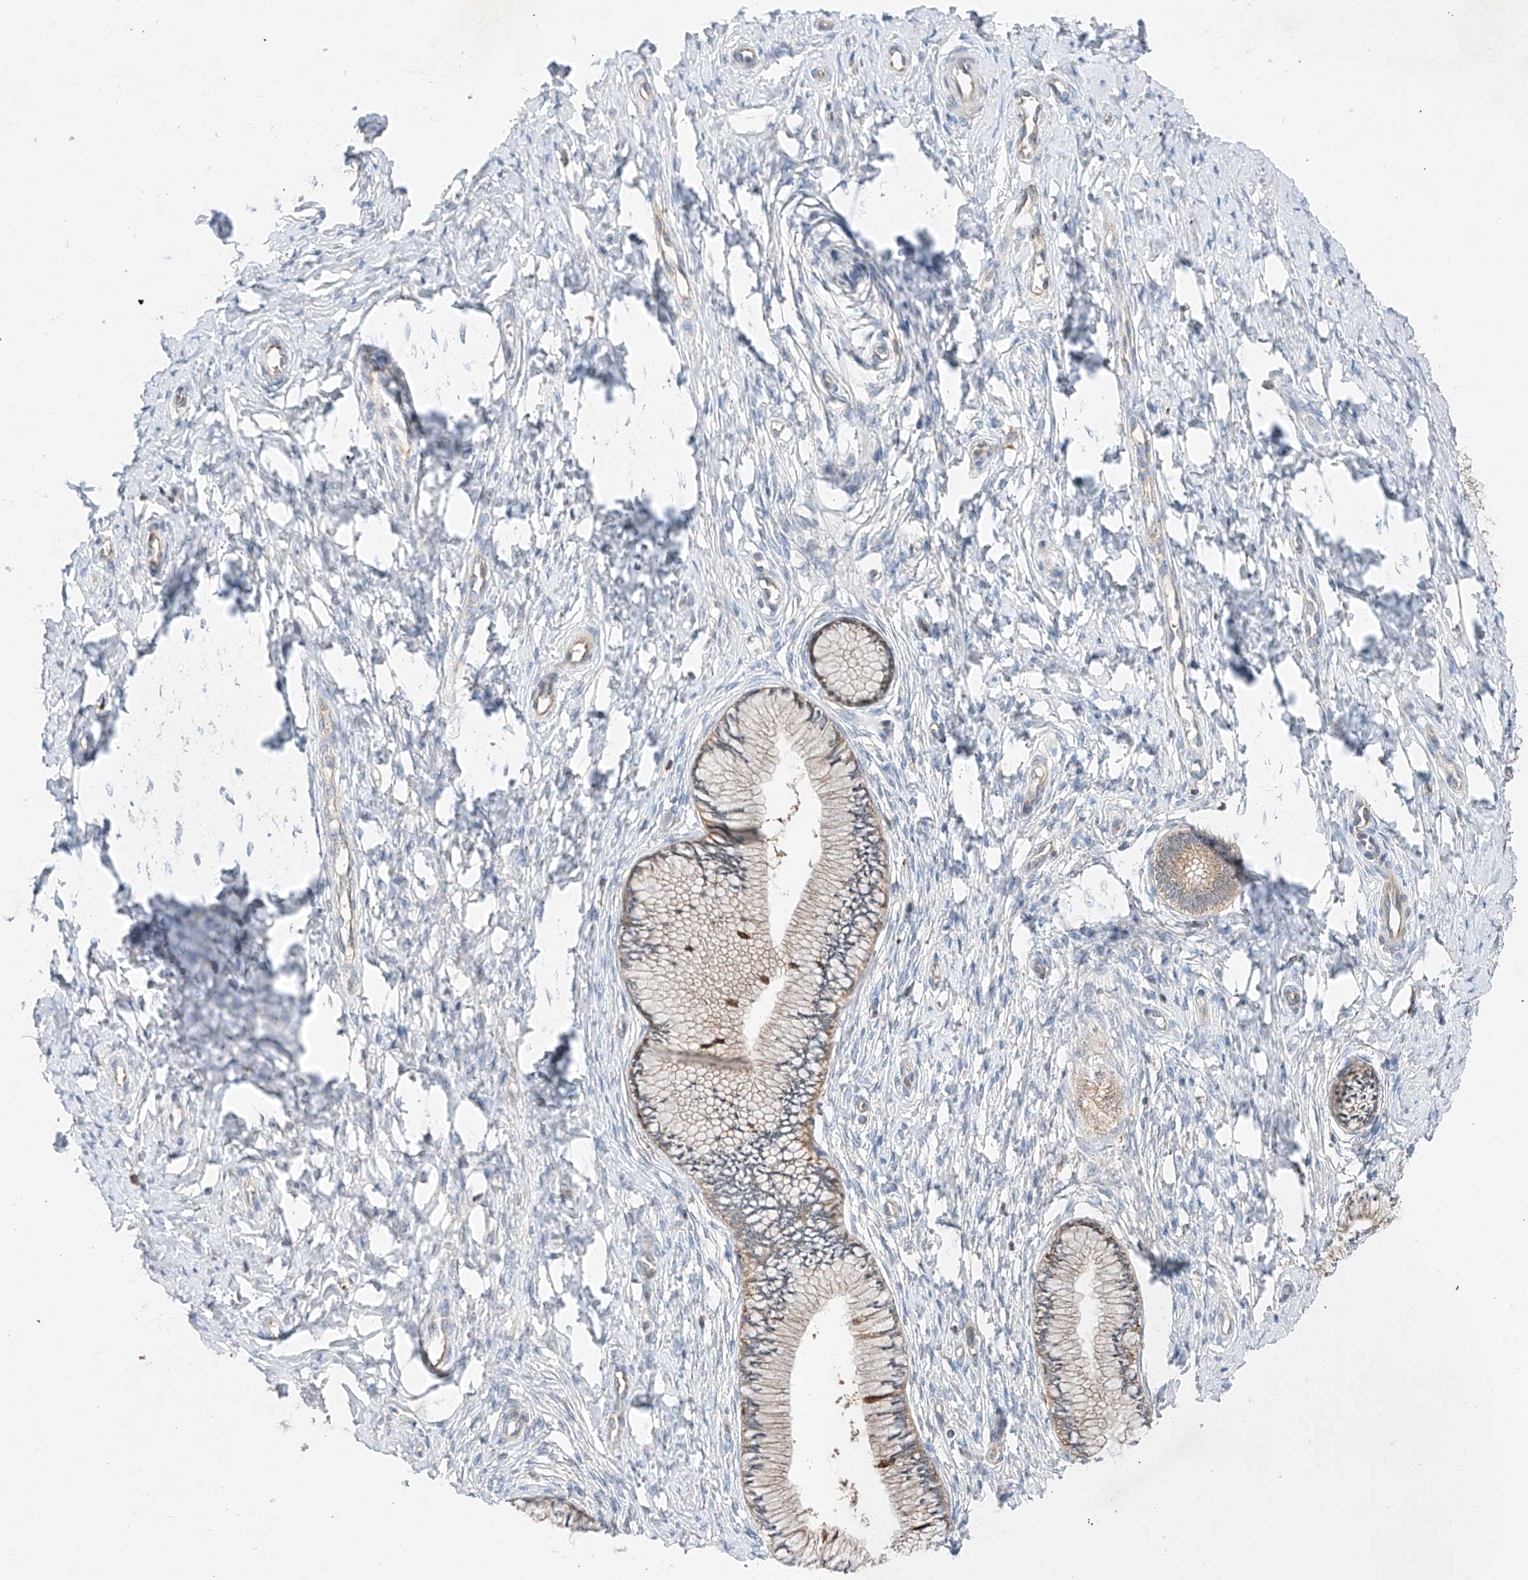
{"staining": {"intensity": "weak", "quantity": ">75%", "location": "cytoplasmic/membranous"}, "tissue": "cervix", "cell_type": "Glandular cells", "image_type": "normal", "snomed": [{"axis": "morphology", "description": "Normal tissue, NOS"}, {"axis": "topography", "description": "Cervix"}], "caption": "About >75% of glandular cells in benign cervix reveal weak cytoplasmic/membranous protein expression as visualized by brown immunohistochemical staining.", "gene": "RUSC1", "patient": {"sex": "female", "age": 36}}